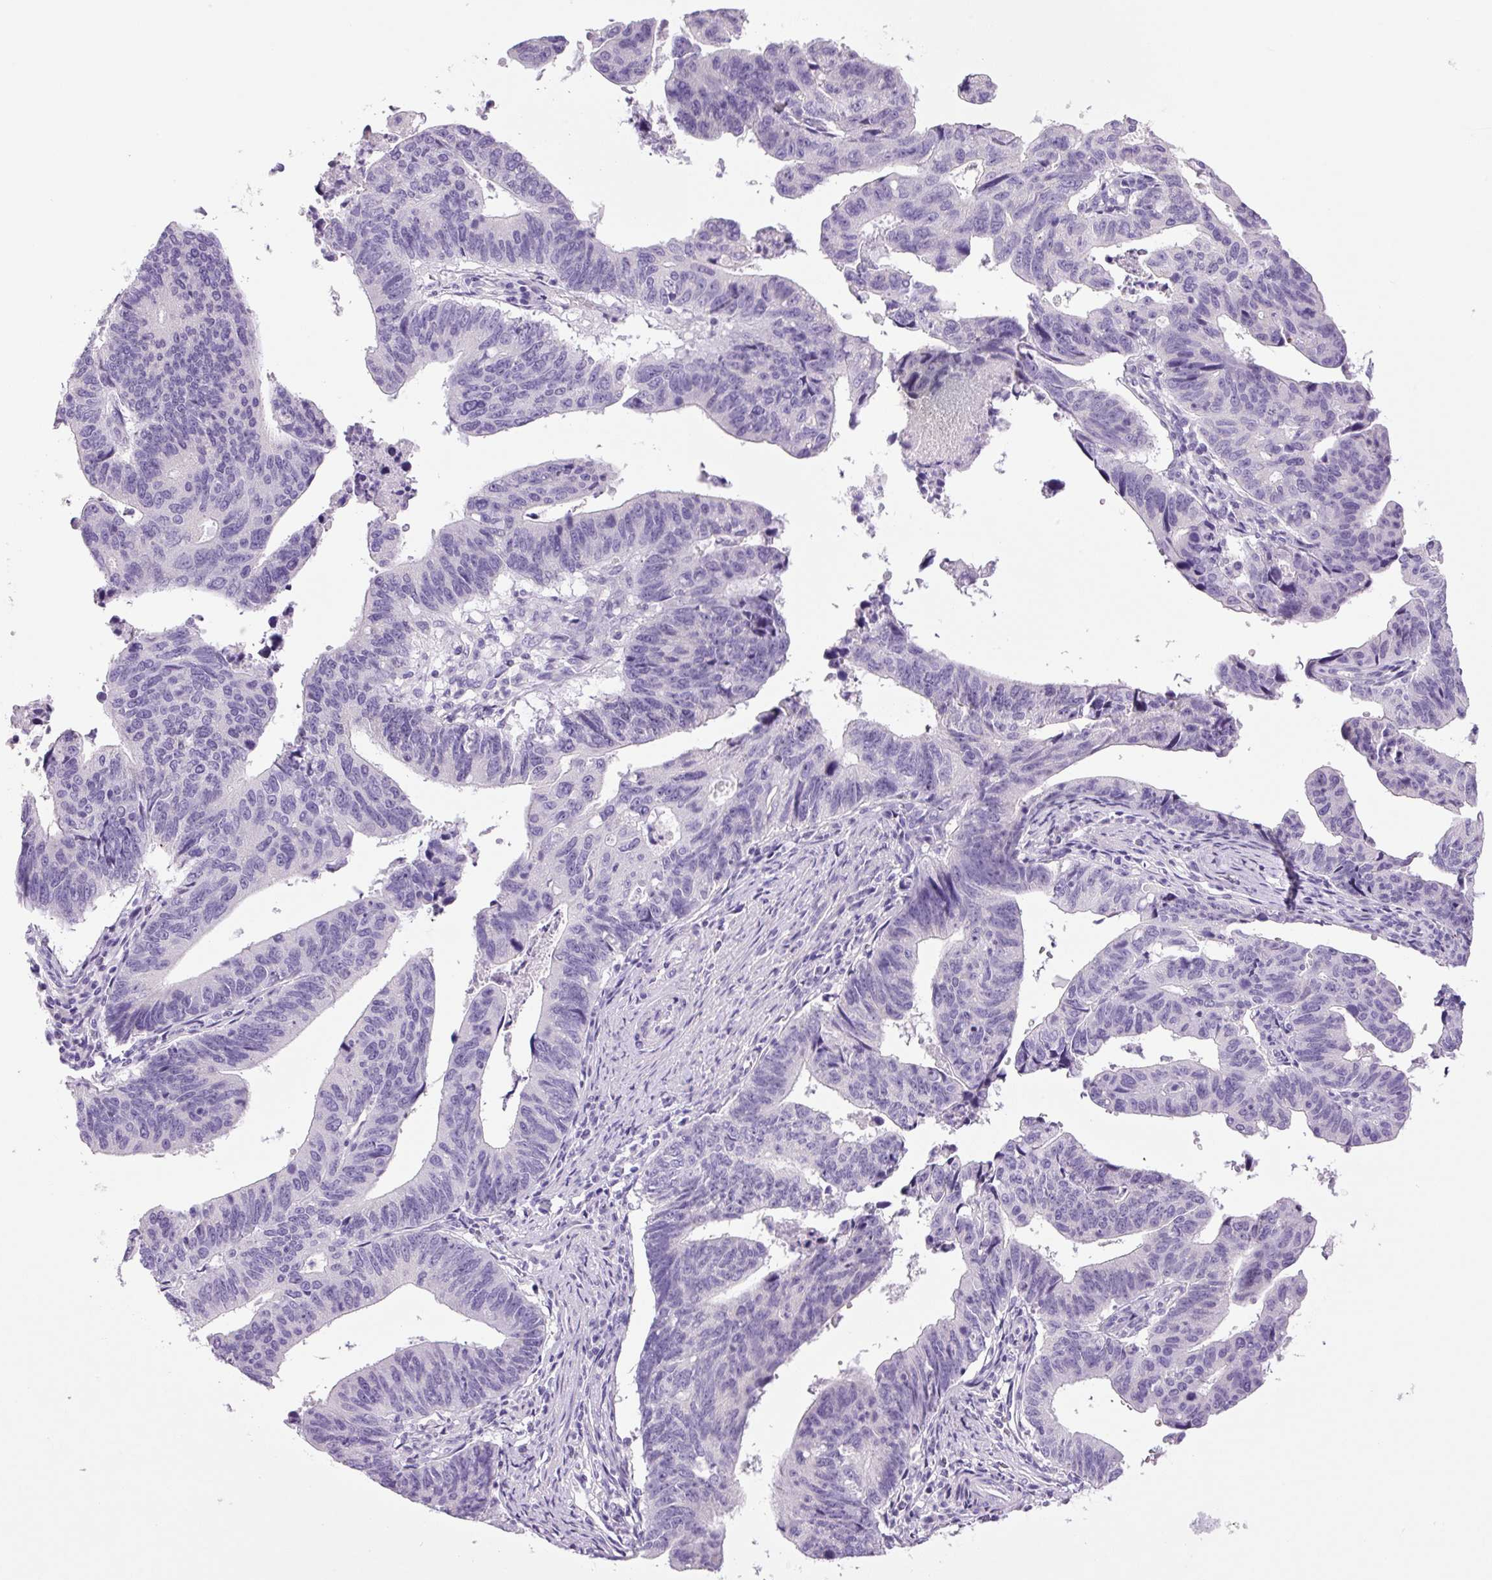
{"staining": {"intensity": "negative", "quantity": "none", "location": "none"}, "tissue": "stomach cancer", "cell_type": "Tumor cells", "image_type": "cancer", "snomed": [{"axis": "morphology", "description": "Adenocarcinoma, NOS"}, {"axis": "topography", "description": "Stomach"}], "caption": "This is an IHC micrograph of stomach adenocarcinoma. There is no staining in tumor cells.", "gene": "CHGA", "patient": {"sex": "male", "age": 59}}